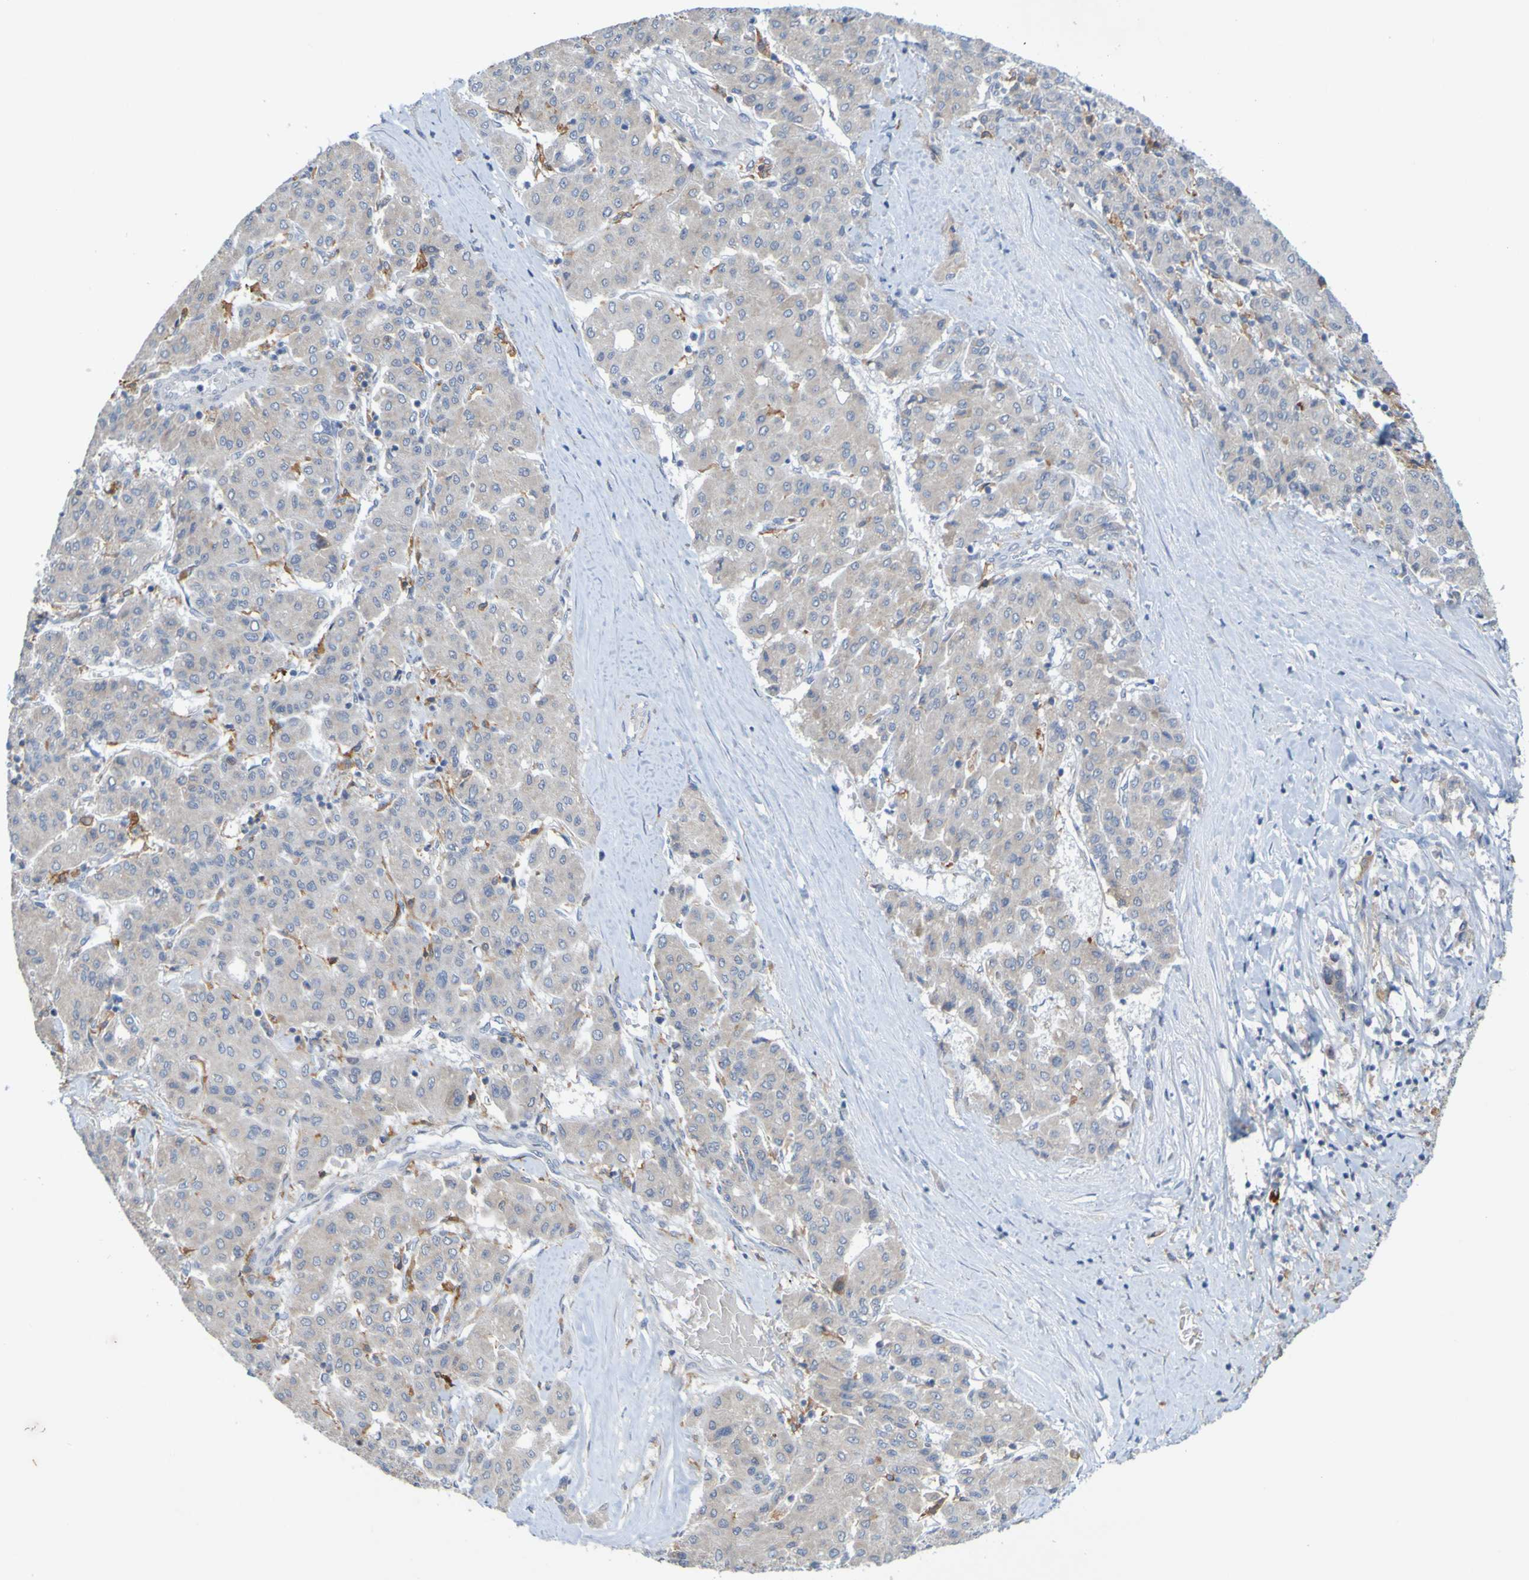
{"staining": {"intensity": "weak", "quantity": "<25%", "location": "cytoplasmic/membranous"}, "tissue": "liver cancer", "cell_type": "Tumor cells", "image_type": "cancer", "snomed": [{"axis": "morphology", "description": "Carcinoma, Hepatocellular, NOS"}, {"axis": "topography", "description": "Liver"}], "caption": "This is a histopathology image of immunohistochemistry (IHC) staining of liver cancer (hepatocellular carcinoma), which shows no positivity in tumor cells.", "gene": "LILRB5", "patient": {"sex": "male", "age": 65}}